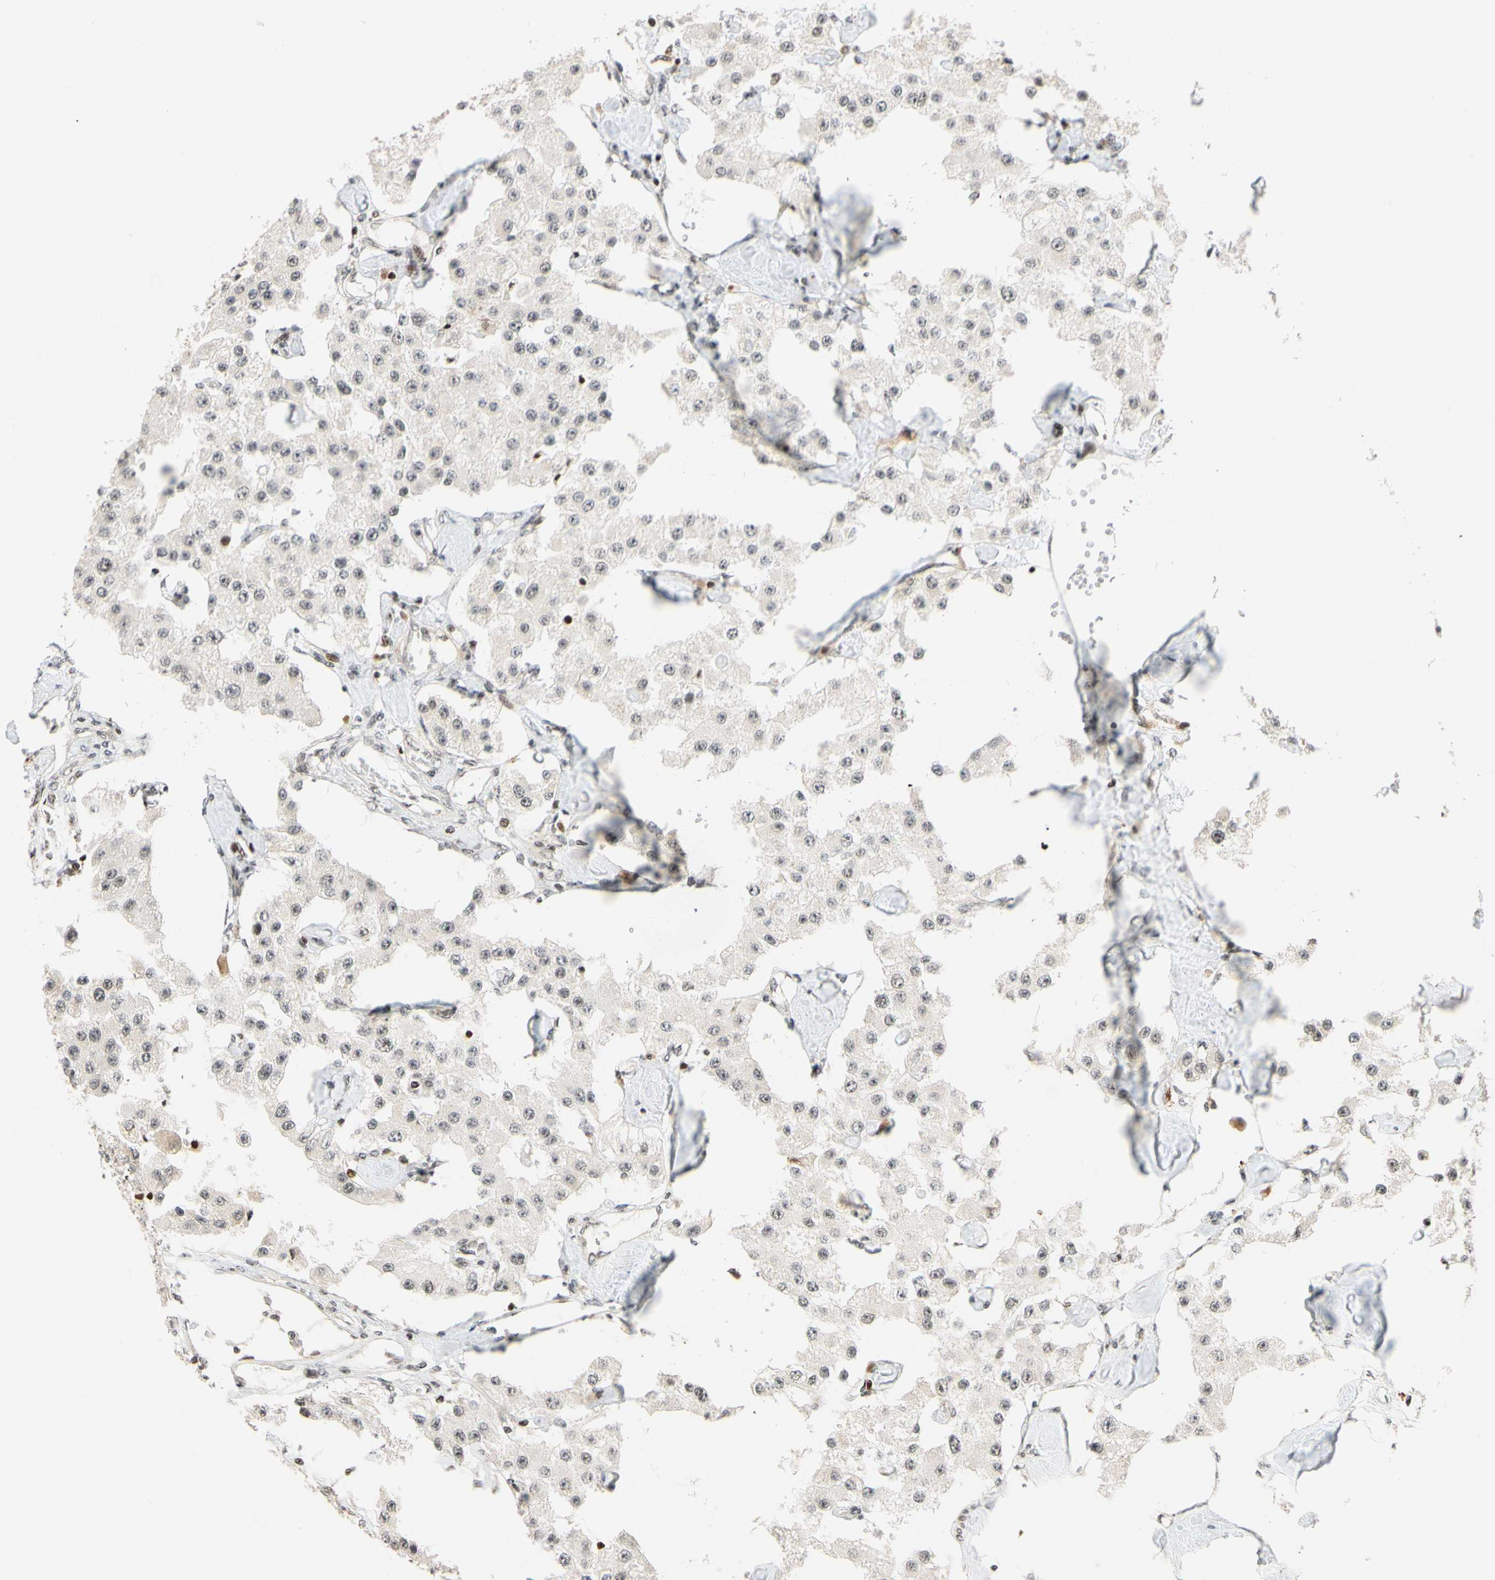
{"staining": {"intensity": "weak", "quantity": "<25%", "location": "nuclear"}, "tissue": "carcinoid", "cell_type": "Tumor cells", "image_type": "cancer", "snomed": [{"axis": "morphology", "description": "Carcinoid, malignant, NOS"}, {"axis": "topography", "description": "Pancreas"}], "caption": "A micrograph of carcinoid stained for a protein demonstrates no brown staining in tumor cells.", "gene": "CDK7", "patient": {"sex": "male", "age": 41}}